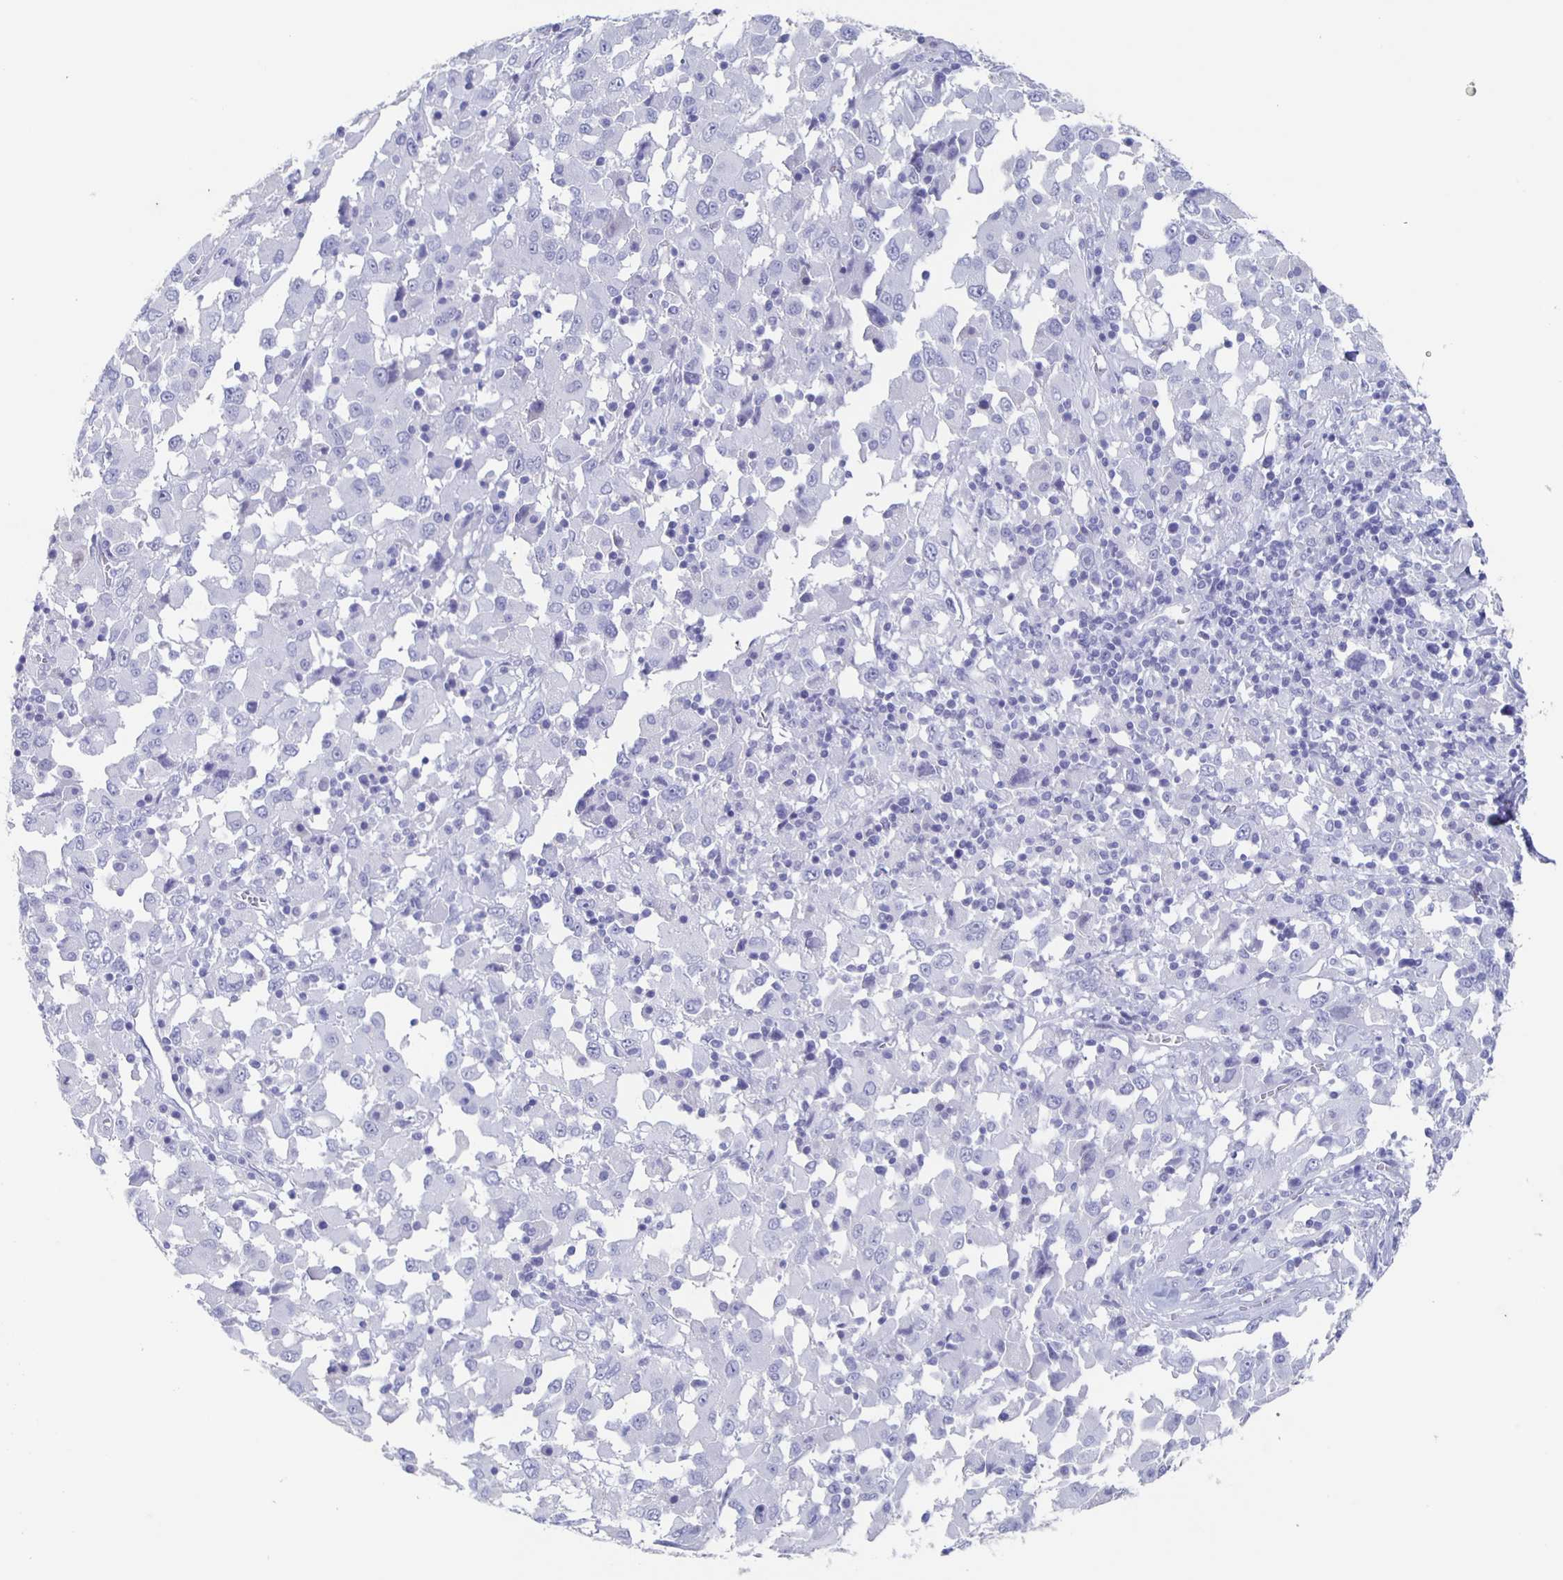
{"staining": {"intensity": "negative", "quantity": "none", "location": "none"}, "tissue": "melanoma", "cell_type": "Tumor cells", "image_type": "cancer", "snomed": [{"axis": "morphology", "description": "Malignant melanoma, Metastatic site"}, {"axis": "topography", "description": "Soft tissue"}], "caption": "DAB (3,3'-diaminobenzidine) immunohistochemical staining of human melanoma shows no significant expression in tumor cells. (Immunohistochemistry, brightfield microscopy, high magnification).", "gene": "SLC34A2", "patient": {"sex": "male", "age": 50}}